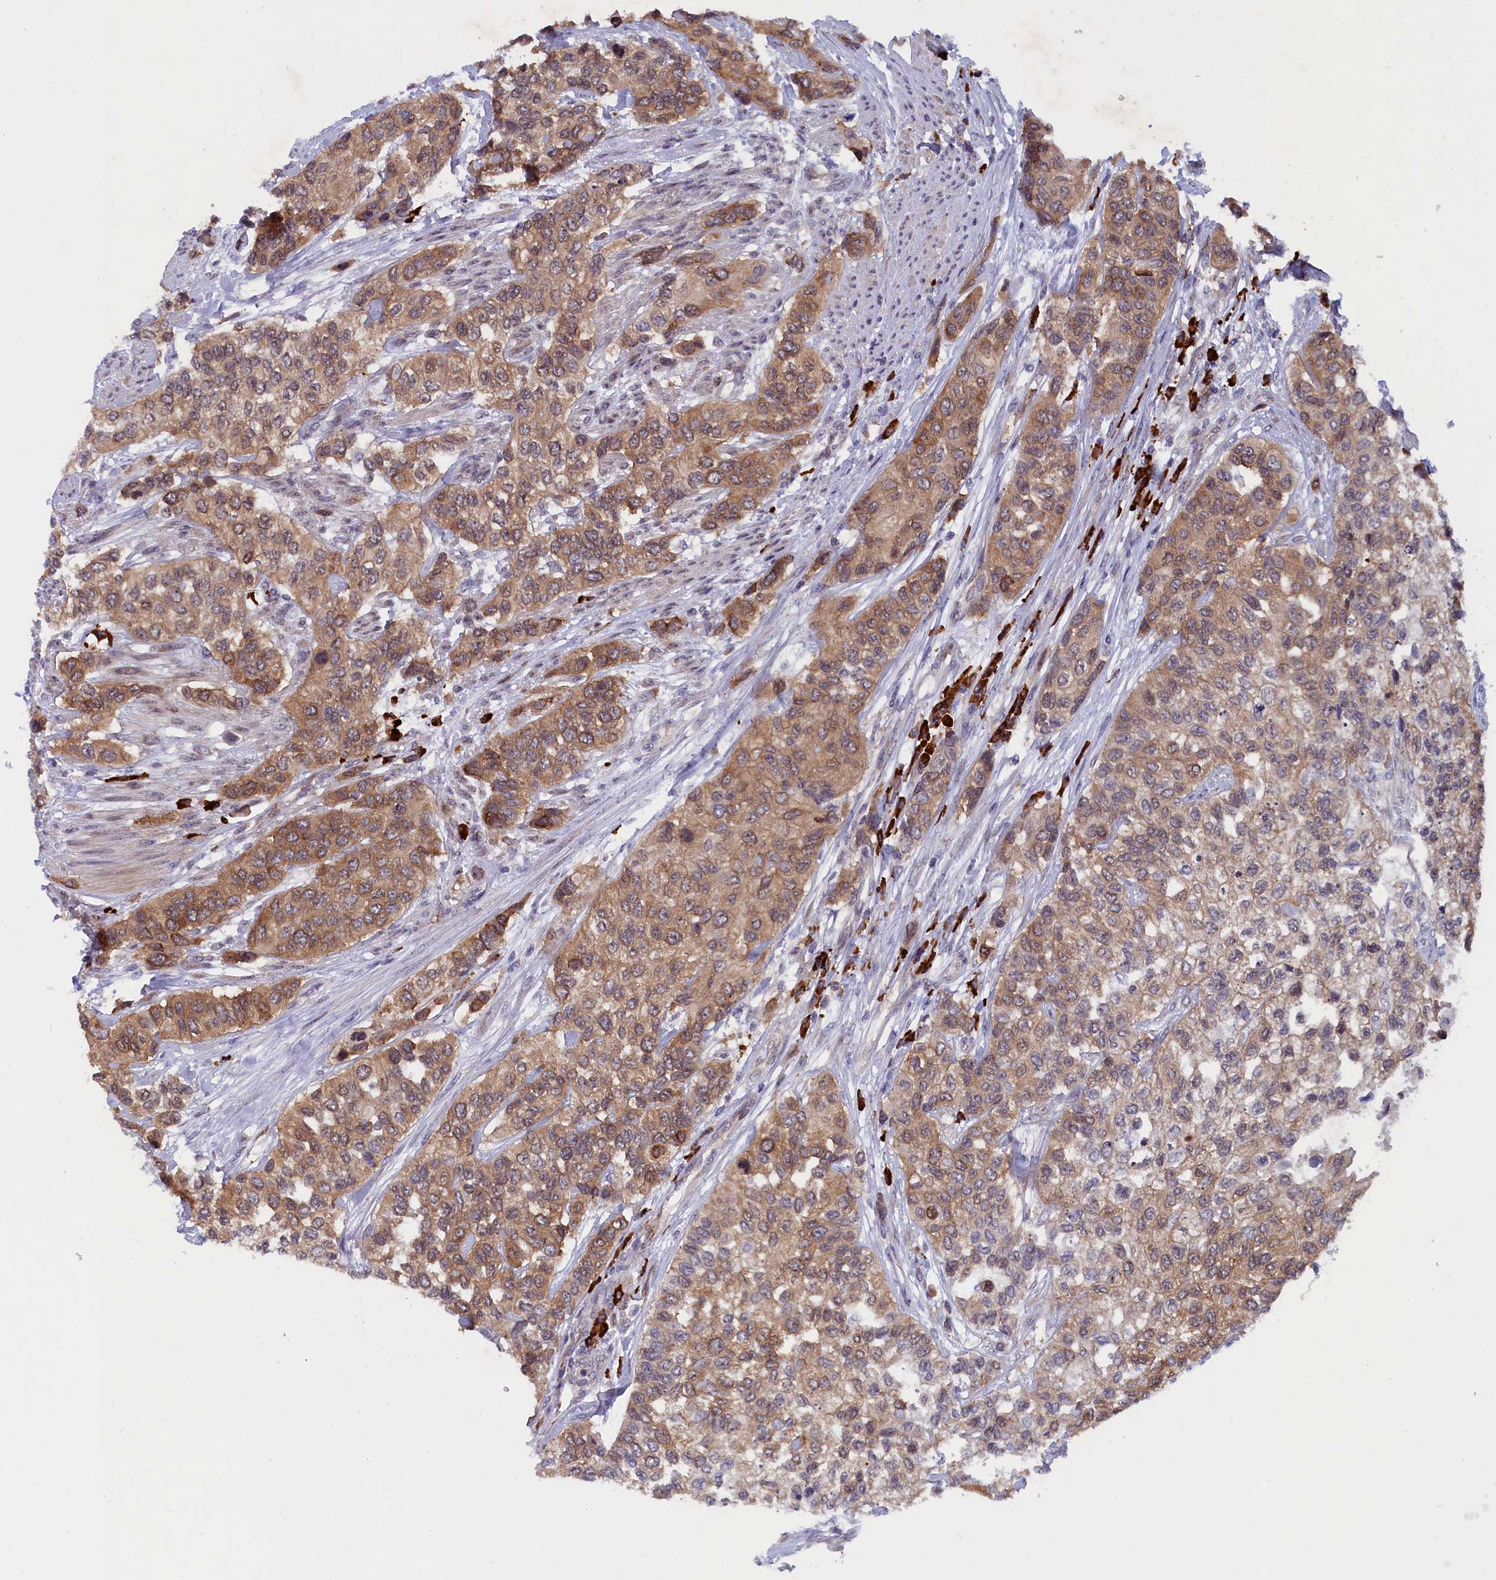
{"staining": {"intensity": "weak", "quantity": ">75%", "location": "cytoplasmic/membranous"}, "tissue": "urothelial cancer", "cell_type": "Tumor cells", "image_type": "cancer", "snomed": [{"axis": "morphology", "description": "Normal tissue, NOS"}, {"axis": "morphology", "description": "Urothelial carcinoma, High grade"}, {"axis": "topography", "description": "Vascular tissue"}, {"axis": "topography", "description": "Urinary bladder"}], "caption": "IHC of urothelial cancer shows low levels of weak cytoplasmic/membranous positivity in approximately >75% of tumor cells.", "gene": "JPT2", "patient": {"sex": "female", "age": 56}}